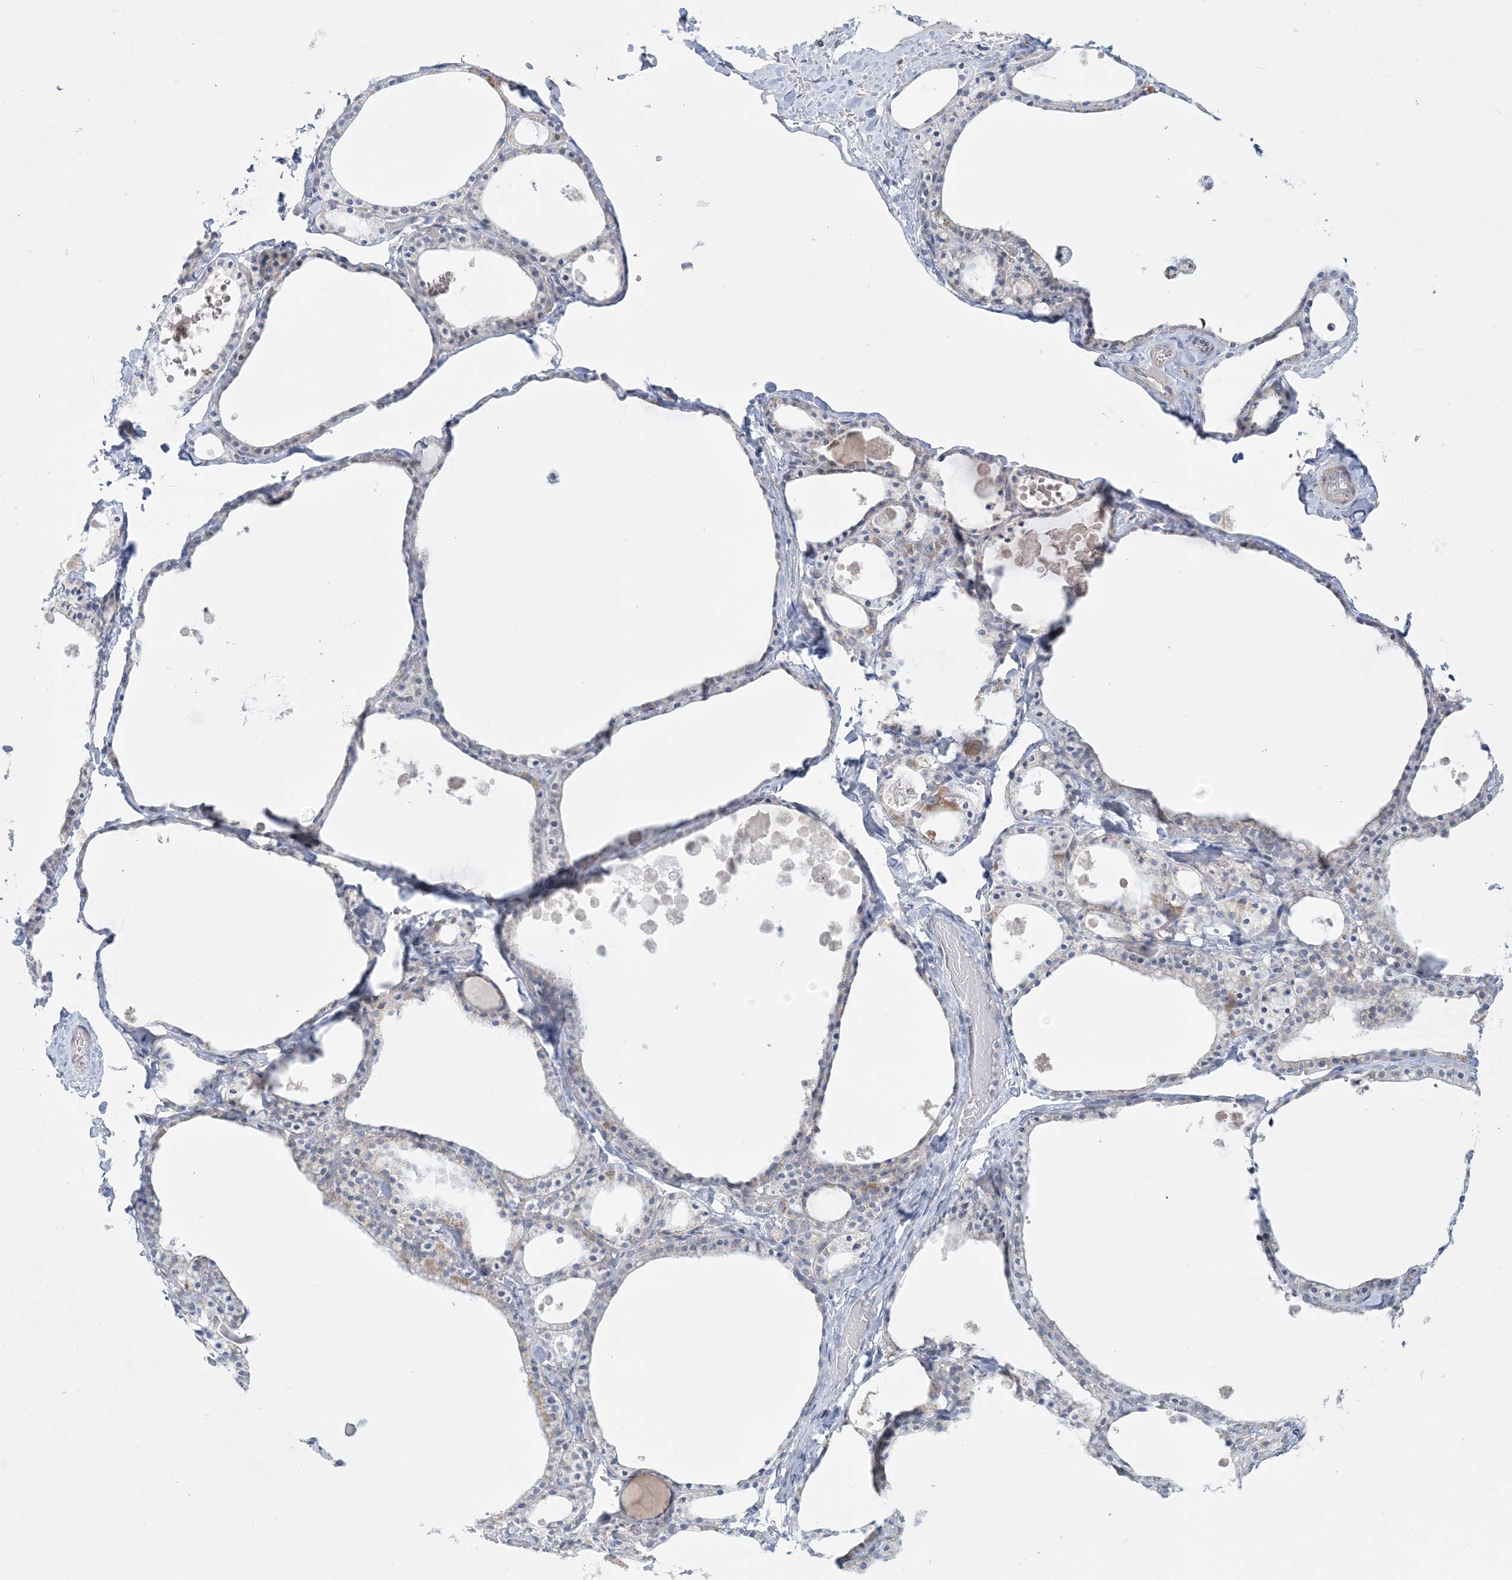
{"staining": {"intensity": "negative", "quantity": "none", "location": "none"}, "tissue": "thyroid gland", "cell_type": "Glandular cells", "image_type": "normal", "snomed": [{"axis": "morphology", "description": "Normal tissue, NOS"}, {"axis": "topography", "description": "Thyroid gland"}], "caption": "High magnification brightfield microscopy of unremarkable thyroid gland stained with DAB (brown) and counterstained with hematoxylin (blue): glandular cells show no significant staining. The staining was performed using DAB to visualize the protein expression in brown, while the nuclei were stained in blue with hematoxylin (Magnification: 20x).", "gene": "TBC1D7", "patient": {"sex": "male", "age": 56}}